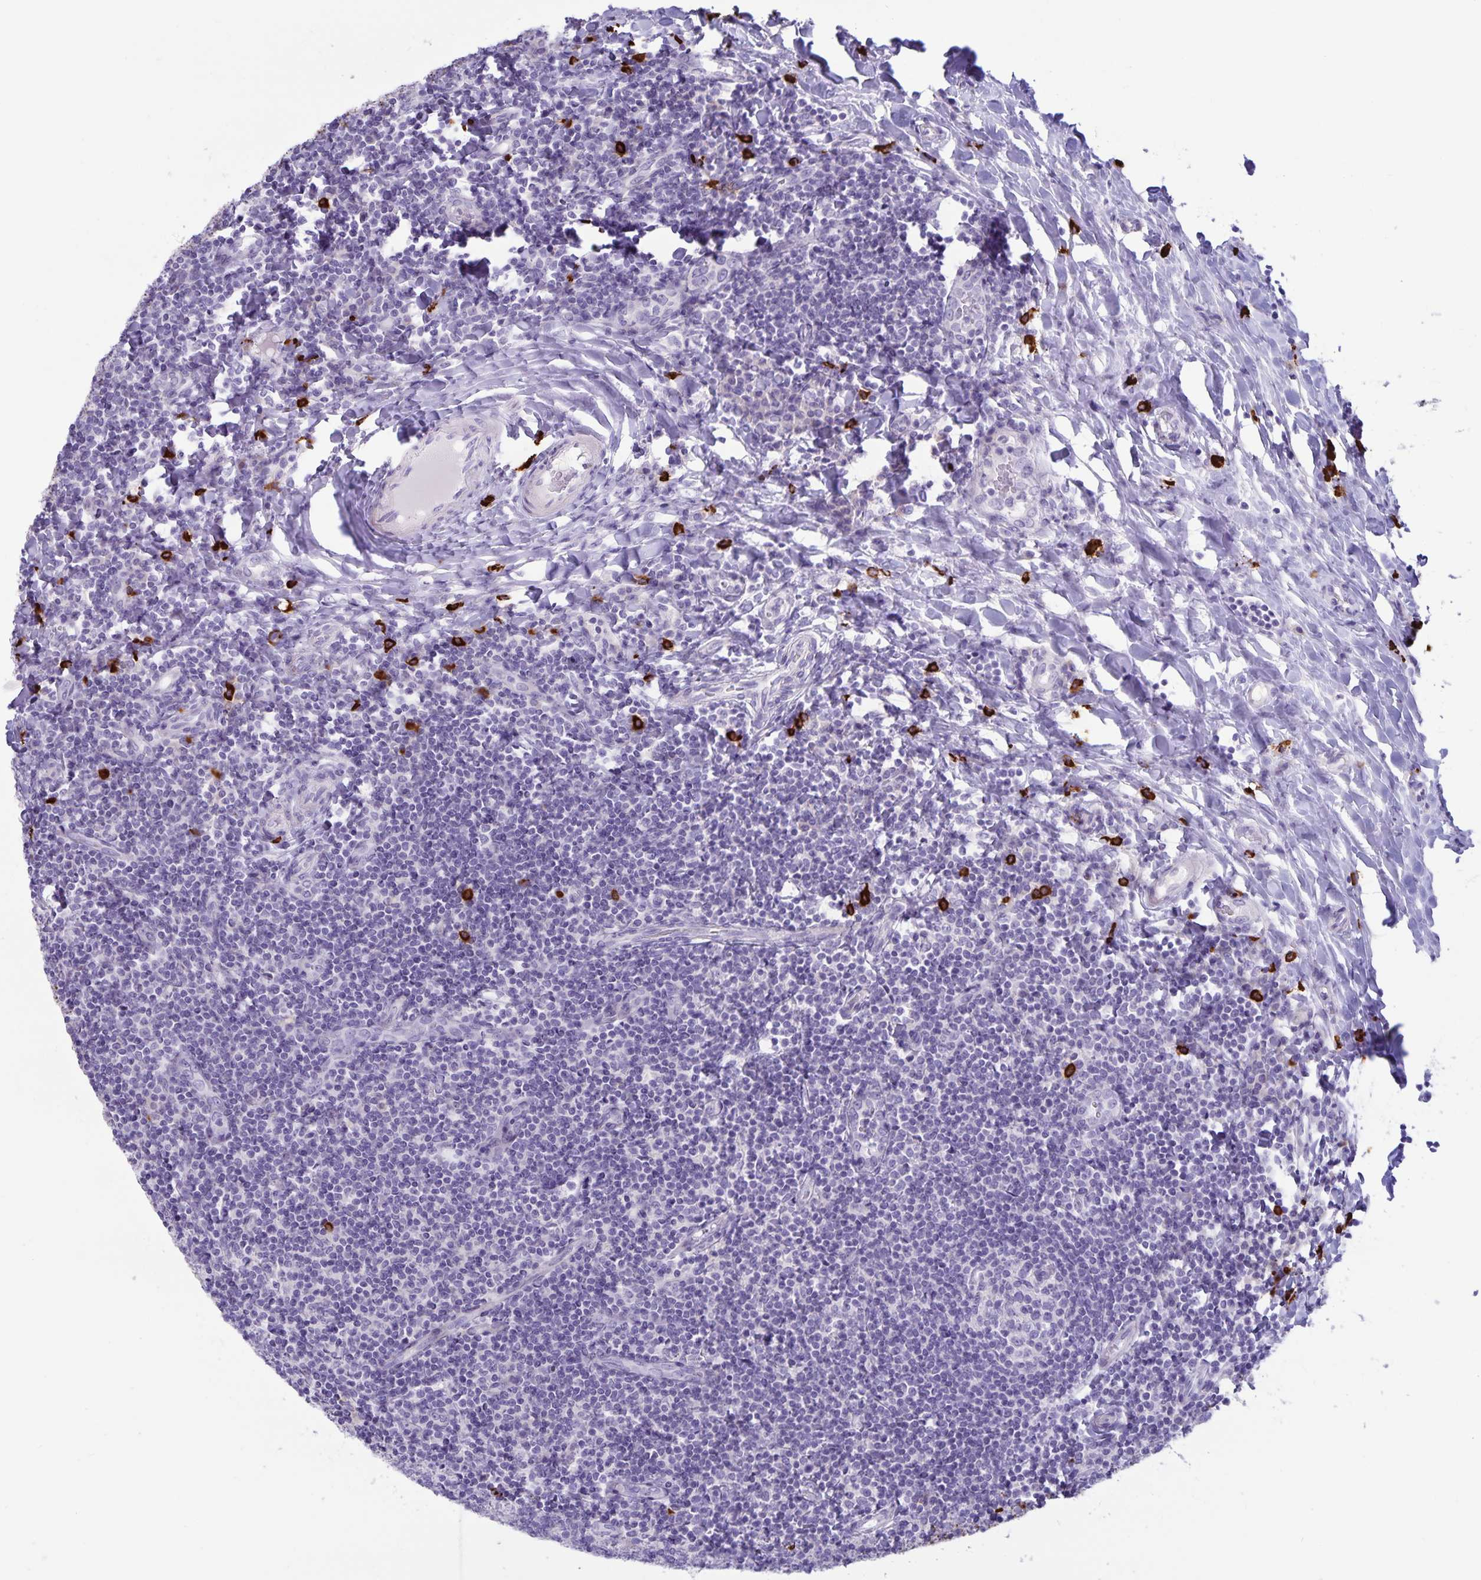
{"staining": {"intensity": "negative", "quantity": "none", "location": "none"}, "tissue": "tonsil", "cell_type": "Germinal center cells", "image_type": "normal", "snomed": [{"axis": "morphology", "description": "Normal tissue, NOS"}, {"axis": "topography", "description": "Tonsil"}], "caption": "Image shows no protein positivity in germinal center cells of unremarkable tonsil.", "gene": "IBTK", "patient": {"sex": "female", "age": 10}}